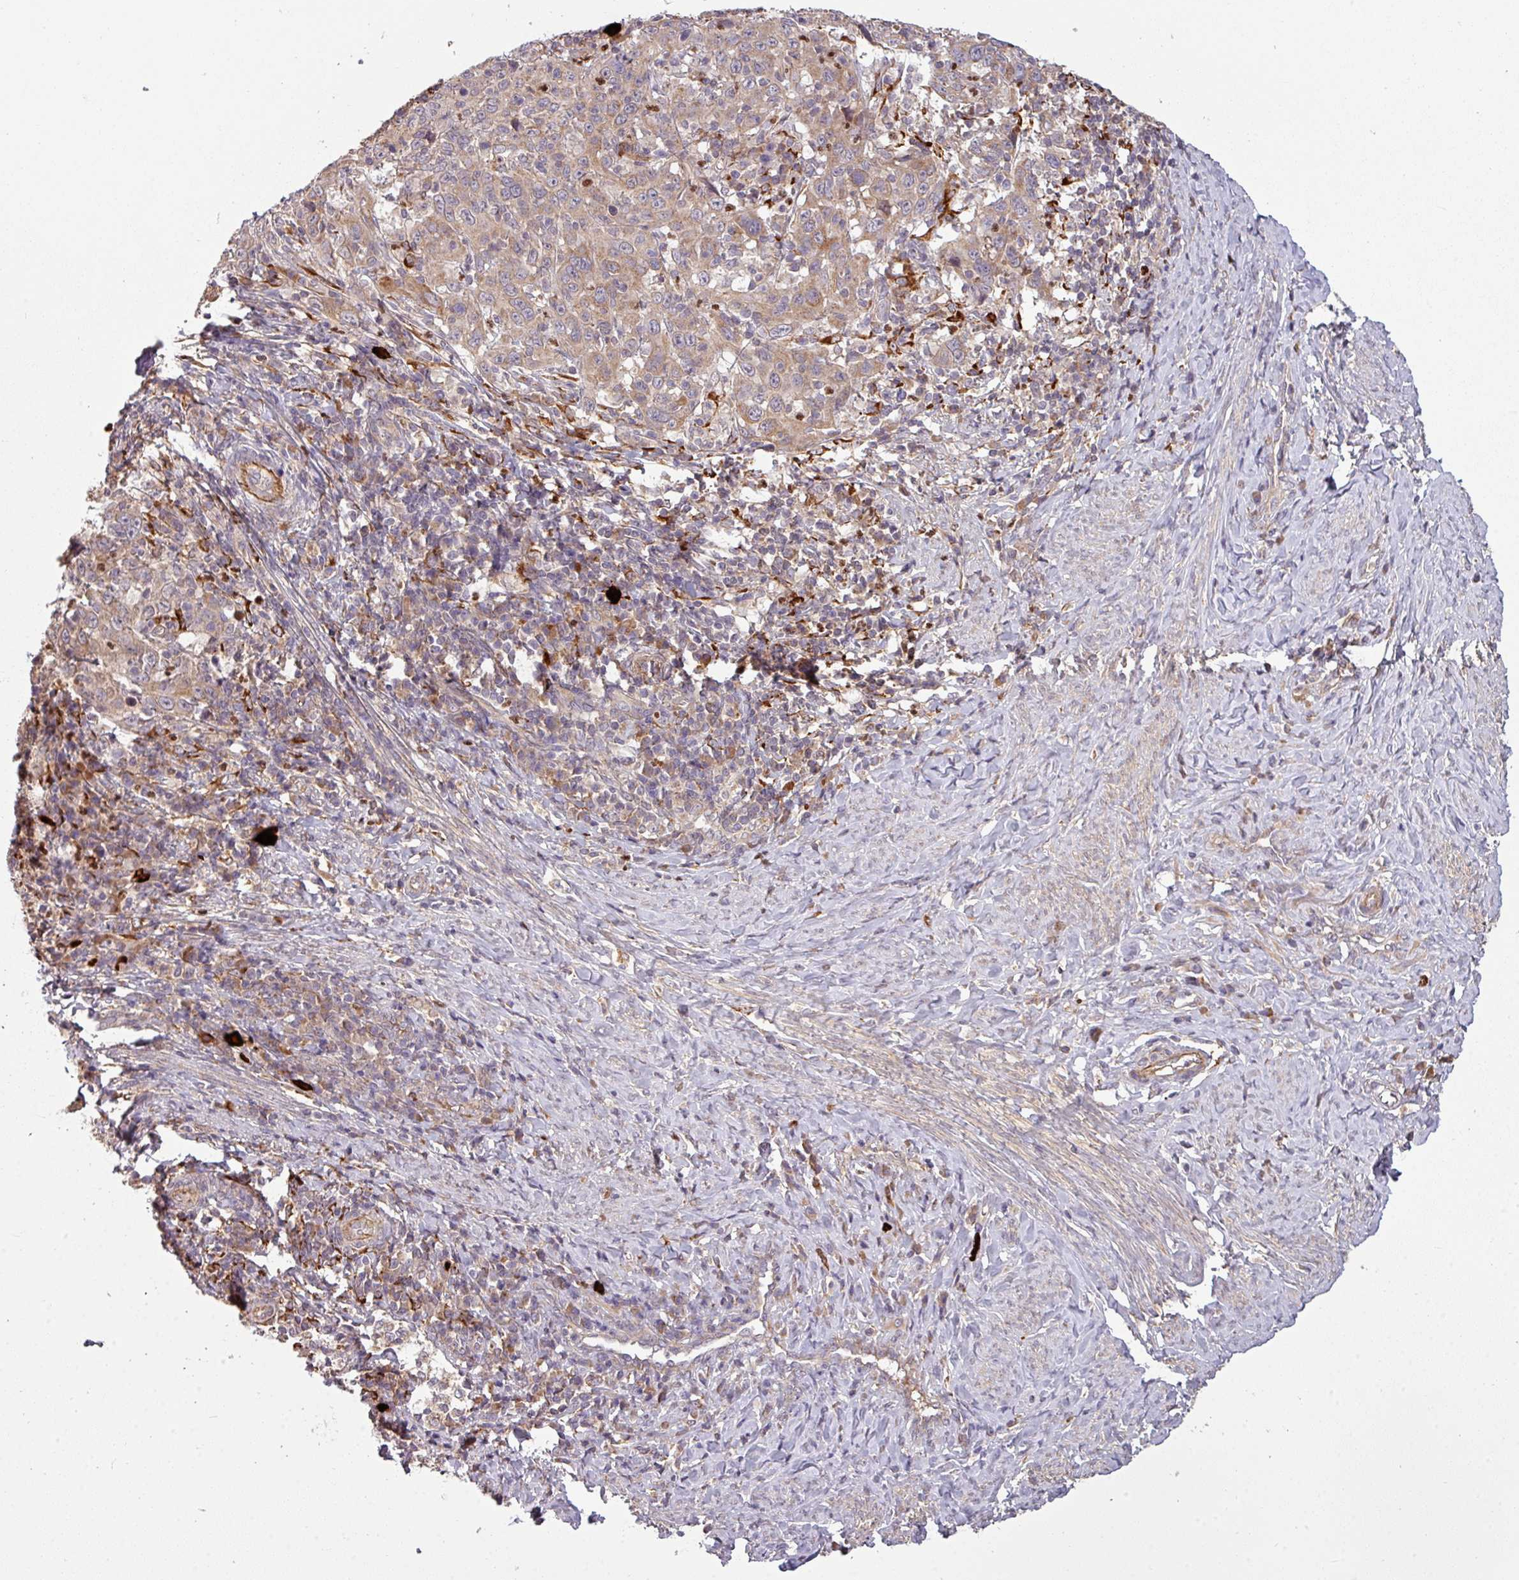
{"staining": {"intensity": "weak", "quantity": ">75%", "location": "cytoplasmic/membranous"}, "tissue": "cervical cancer", "cell_type": "Tumor cells", "image_type": "cancer", "snomed": [{"axis": "morphology", "description": "Squamous cell carcinoma, NOS"}, {"axis": "topography", "description": "Cervix"}], "caption": "IHC staining of cervical cancer, which reveals low levels of weak cytoplasmic/membranous staining in about >75% of tumor cells indicating weak cytoplasmic/membranous protein staining. The staining was performed using DAB (brown) for protein detection and nuclei were counterstained in hematoxylin (blue).", "gene": "PAPLN", "patient": {"sex": "female", "age": 46}}